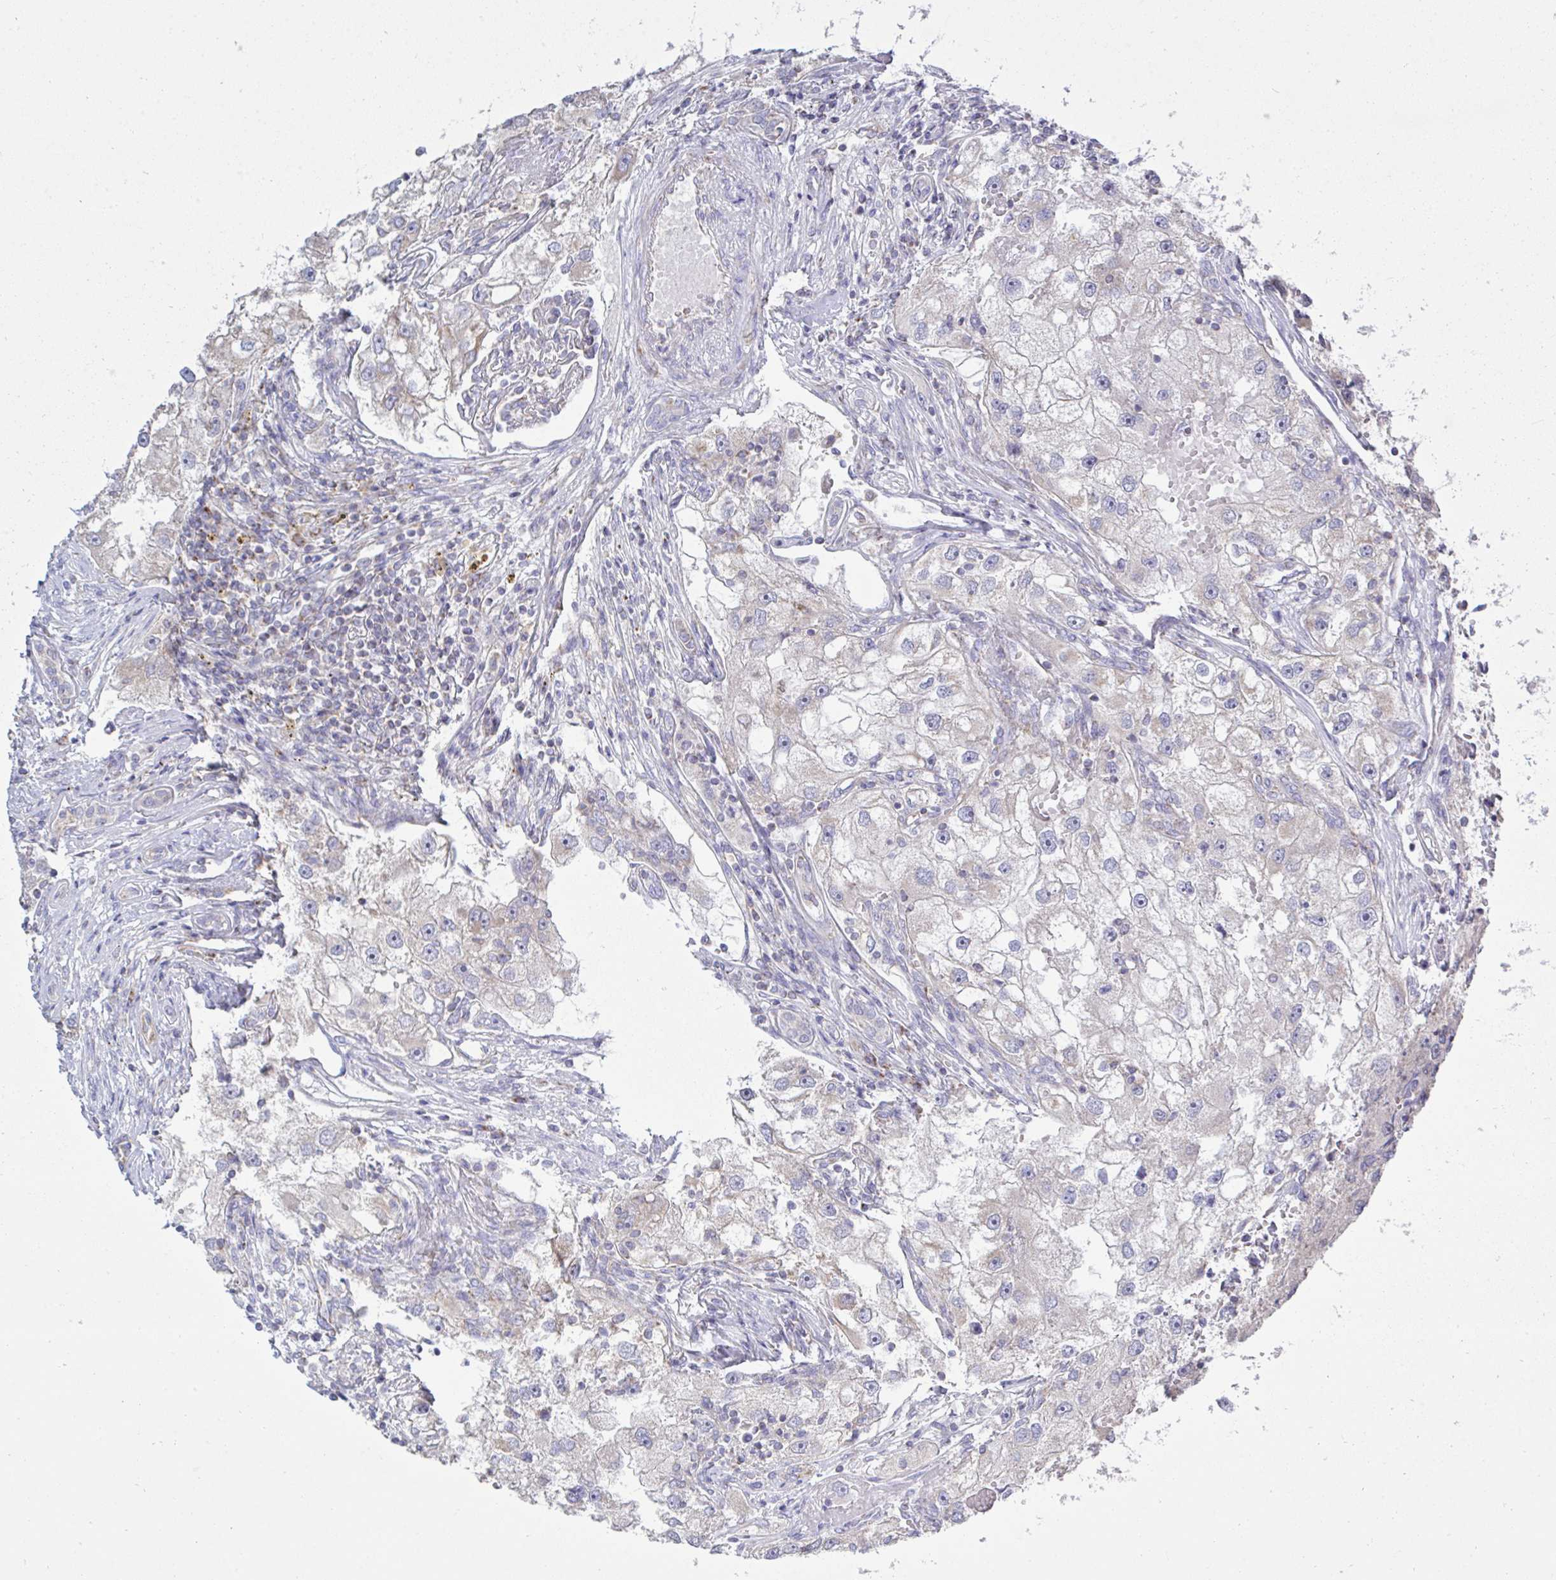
{"staining": {"intensity": "negative", "quantity": "none", "location": "none"}, "tissue": "renal cancer", "cell_type": "Tumor cells", "image_type": "cancer", "snomed": [{"axis": "morphology", "description": "Adenocarcinoma, NOS"}, {"axis": "topography", "description": "Kidney"}], "caption": "Tumor cells show no significant expression in renal cancer (adenocarcinoma).", "gene": "NDUFA7", "patient": {"sex": "male", "age": 63}}